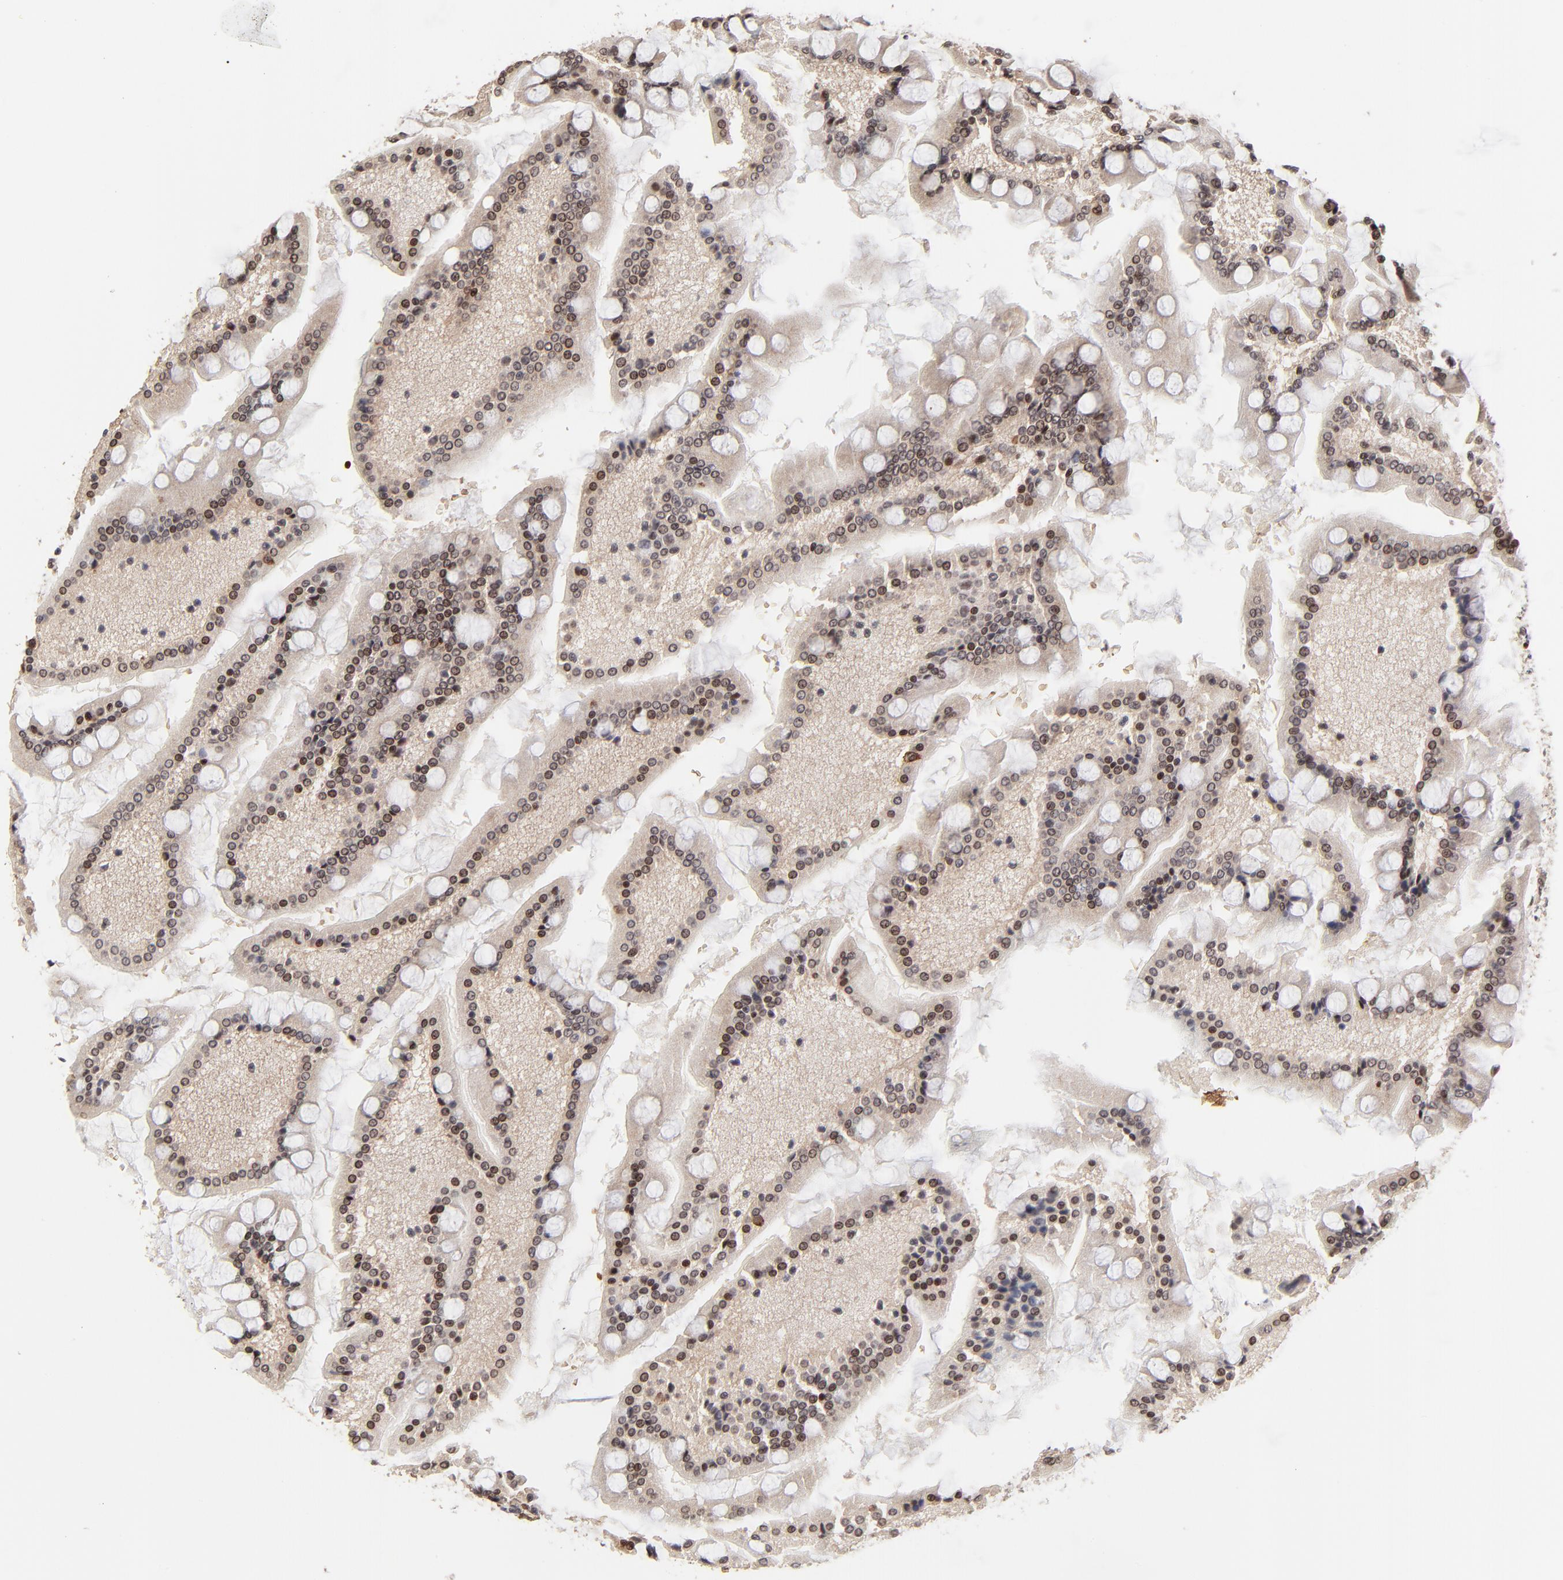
{"staining": {"intensity": "moderate", "quantity": "25%-75%", "location": "cytoplasmic/membranous"}, "tissue": "small intestine", "cell_type": "Glandular cells", "image_type": "normal", "snomed": [{"axis": "morphology", "description": "Normal tissue, NOS"}, {"axis": "topography", "description": "Small intestine"}], "caption": "Immunohistochemistry (IHC) image of normal small intestine: human small intestine stained using immunohistochemistry (IHC) demonstrates medium levels of moderate protein expression localized specifically in the cytoplasmic/membranous of glandular cells, appearing as a cytoplasmic/membranous brown color.", "gene": "FRMD8", "patient": {"sex": "male", "age": 41}}